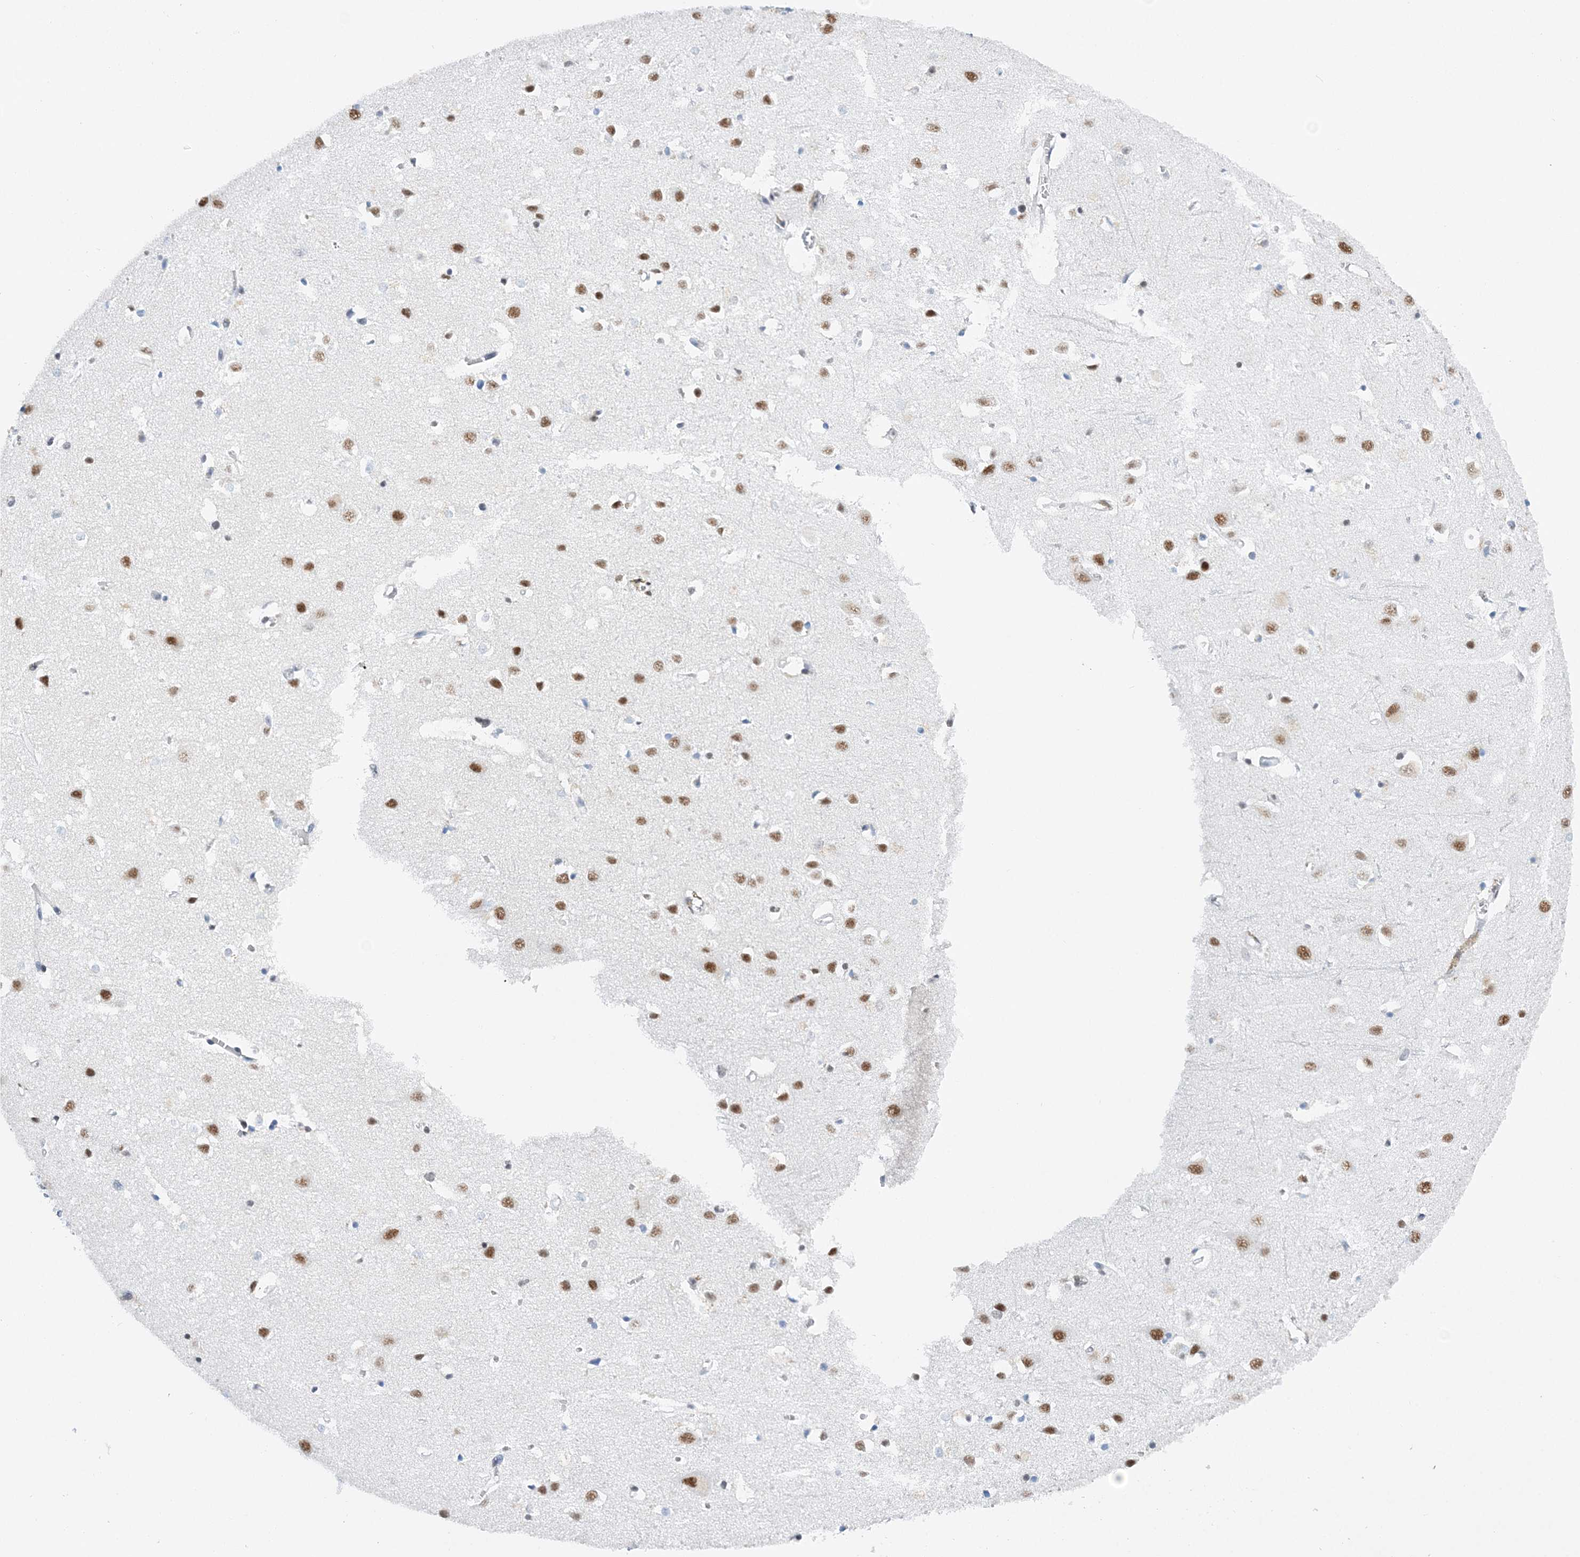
{"staining": {"intensity": "negative", "quantity": "none", "location": "none"}, "tissue": "cerebral cortex", "cell_type": "Endothelial cells", "image_type": "normal", "snomed": [{"axis": "morphology", "description": "Normal tissue, NOS"}, {"axis": "topography", "description": "Cerebral cortex"}], "caption": "Endothelial cells show no significant protein expression in benign cerebral cortex. (Immunohistochemistry (ihc), brightfield microscopy, high magnification).", "gene": "PRMT9", "patient": {"sex": "female", "age": 64}}